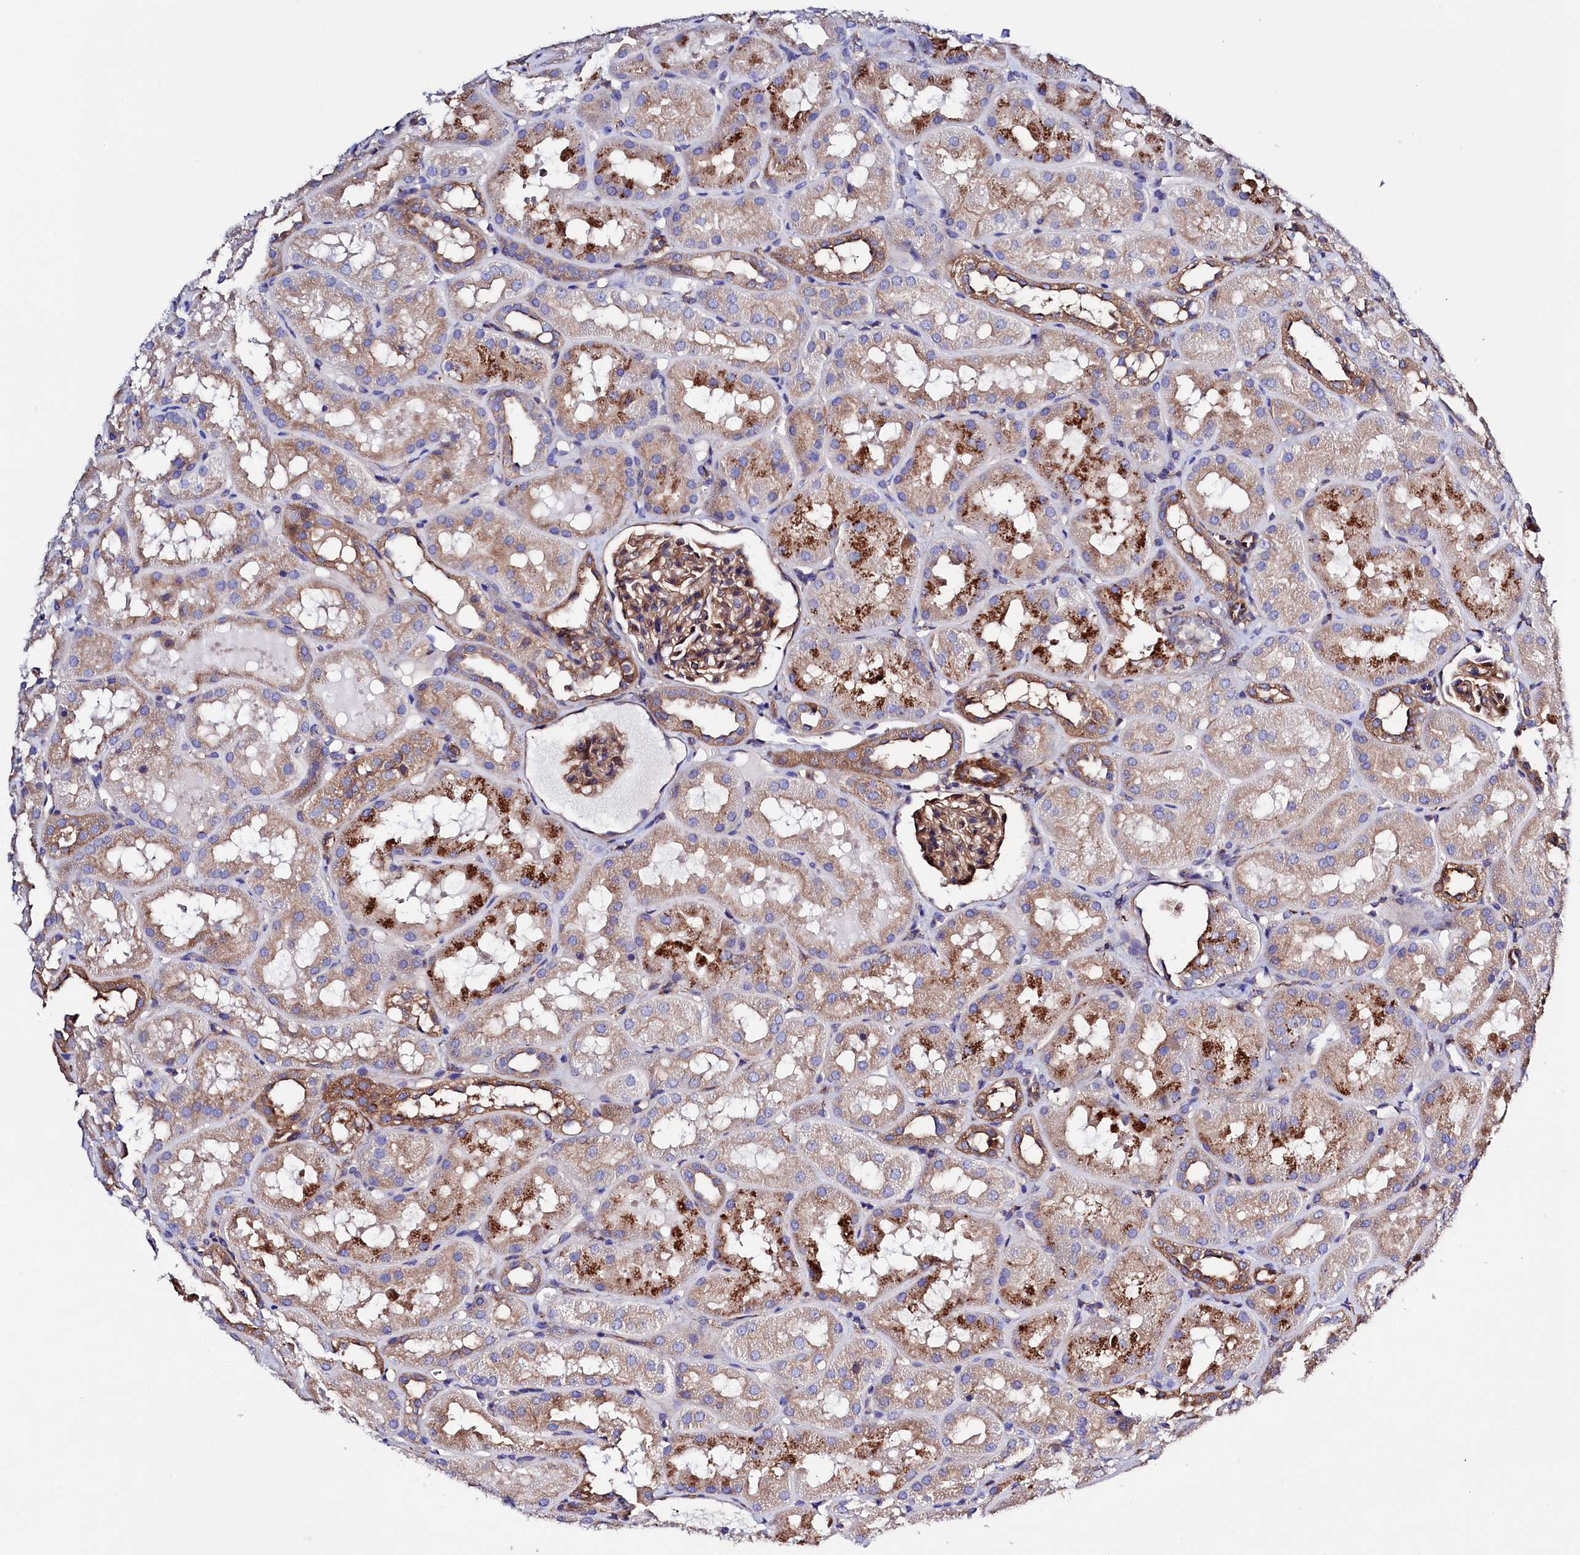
{"staining": {"intensity": "moderate", "quantity": ">75%", "location": "cytoplasmic/membranous"}, "tissue": "kidney", "cell_type": "Cells in glomeruli", "image_type": "normal", "snomed": [{"axis": "morphology", "description": "Normal tissue, NOS"}, {"axis": "topography", "description": "Kidney"}, {"axis": "topography", "description": "Urinary bladder"}], "caption": "This is a micrograph of immunohistochemistry staining of unremarkable kidney, which shows moderate positivity in the cytoplasmic/membranous of cells in glomeruli.", "gene": "STAMBPL1", "patient": {"sex": "male", "age": 16}}